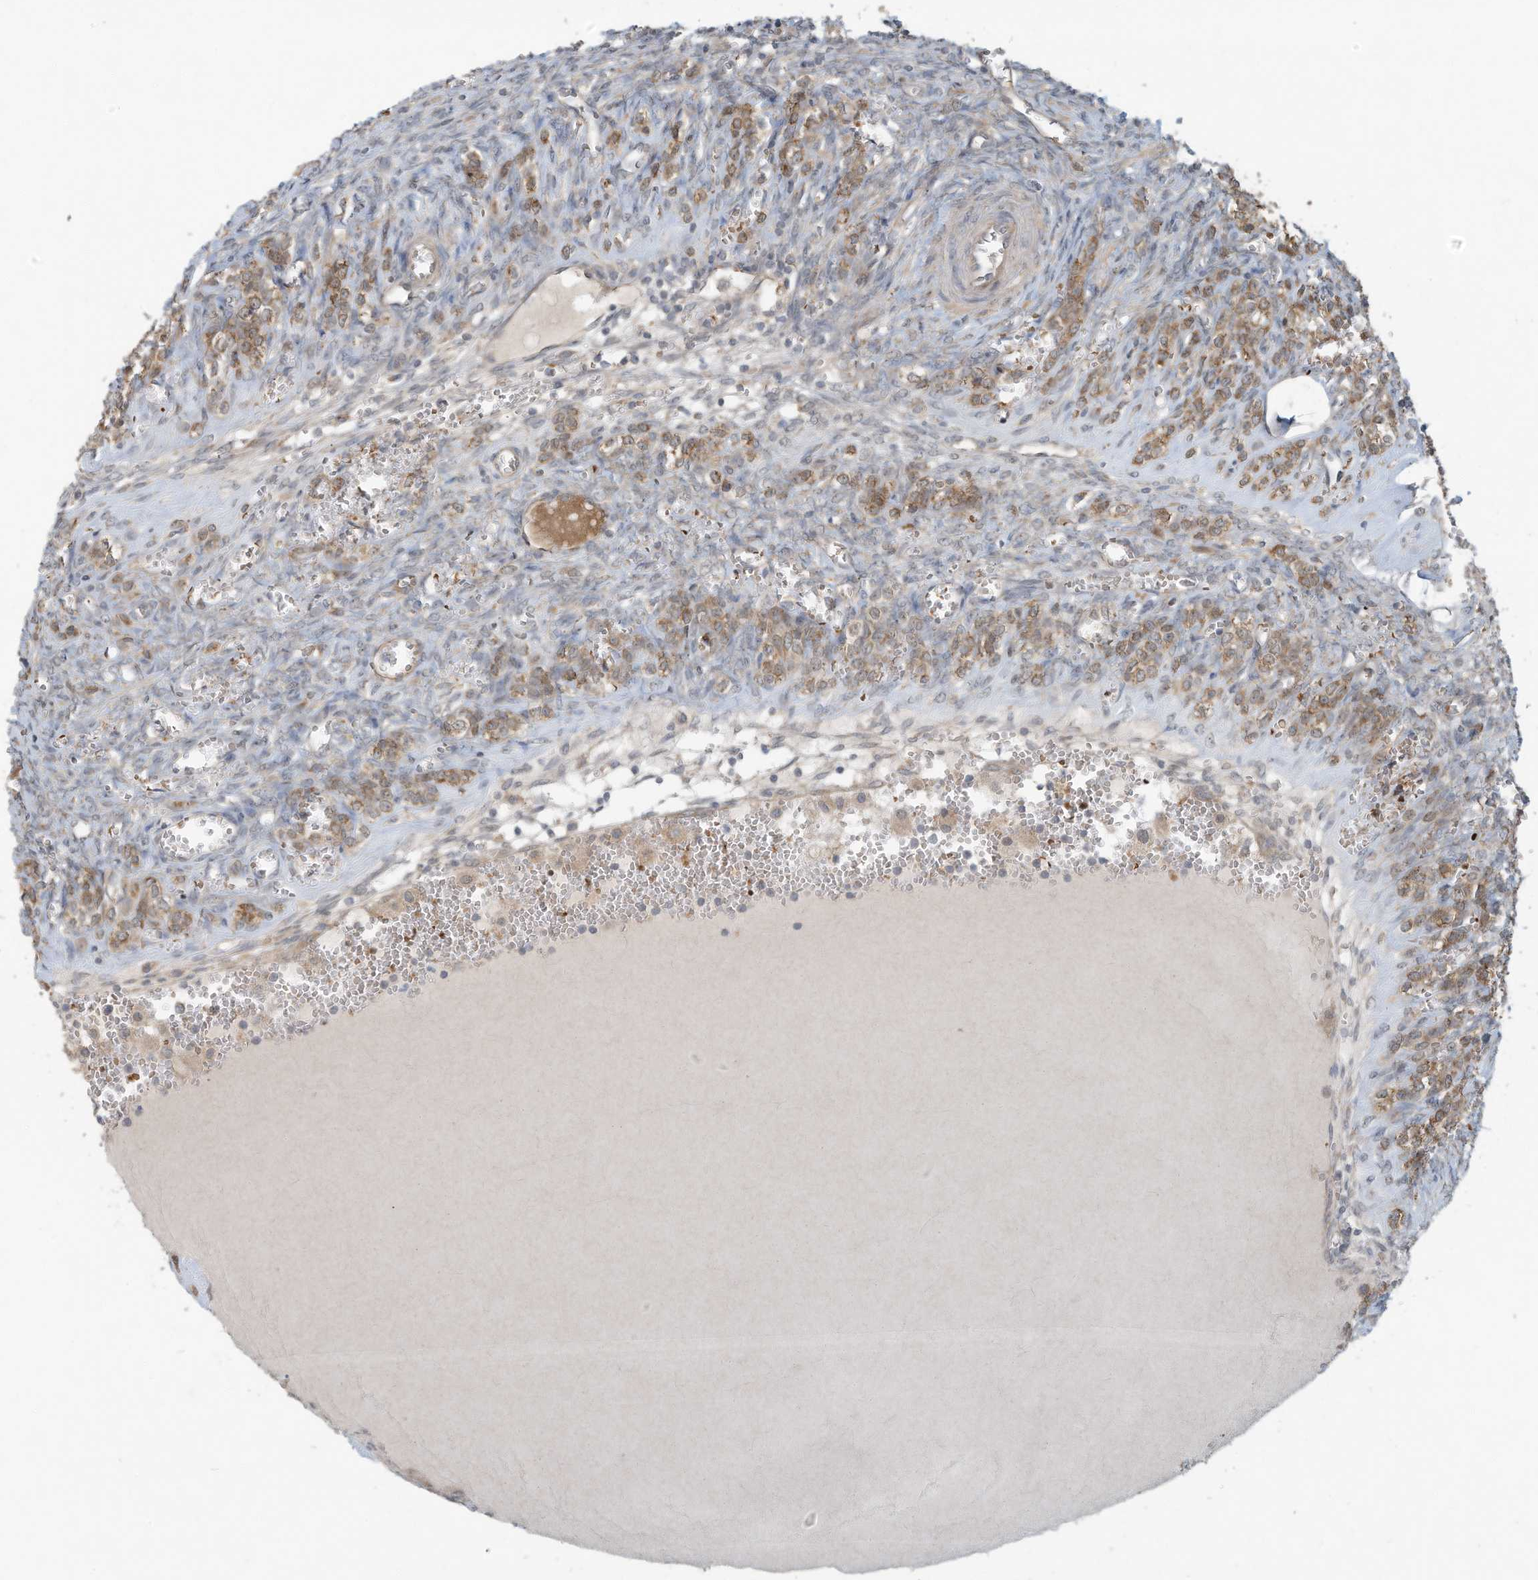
{"staining": {"intensity": "negative", "quantity": "none", "location": "none"}, "tissue": "ovary", "cell_type": "Ovarian stroma cells", "image_type": "normal", "snomed": [{"axis": "morphology", "description": "Normal tissue, NOS"}, {"axis": "topography", "description": "Ovary"}], "caption": "Immunohistochemistry (IHC) micrograph of benign human ovary stained for a protein (brown), which shows no expression in ovarian stroma cells. Brightfield microscopy of IHC stained with DAB (brown) and hematoxylin (blue), captured at high magnification.", "gene": "ERI2", "patient": {"sex": "female", "age": 41}}